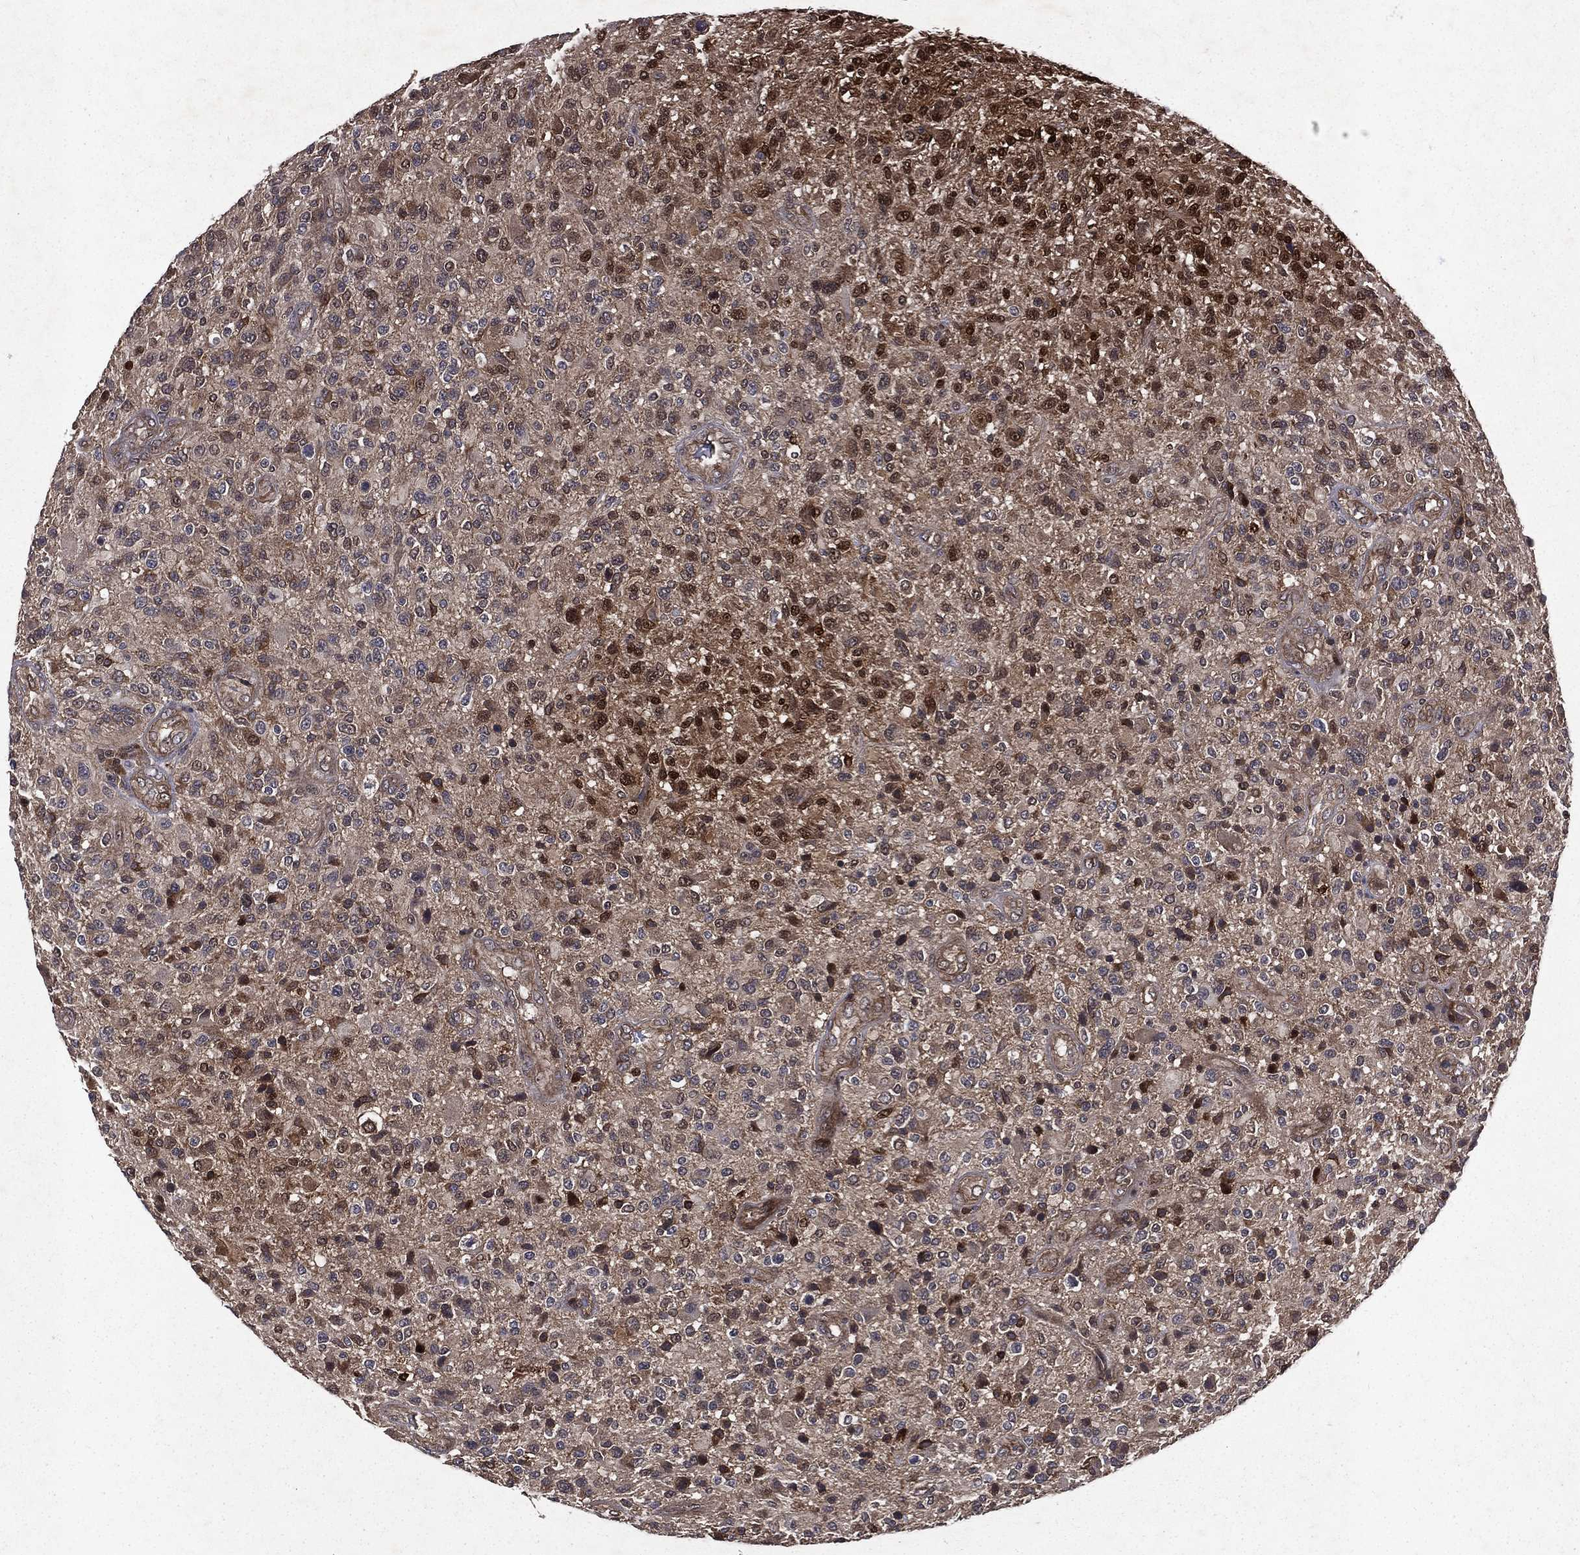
{"staining": {"intensity": "strong", "quantity": "<25%", "location": "nuclear"}, "tissue": "glioma", "cell_type": "Tumor cells", "image_type": "cancer", "snomed": [{"axis": "morphology", "description": "Glioma, malignant, High grade"}, {"axis": "topography", "description": "Brain"}], "caption": "A photomicrograph showing strong nuclear positivity in about <25% of tumor cells in malignant high-grade glioma, as visualized by brown immunohistochemical staining.", "gene": "FGD1", "patient": {"sex": "male", "age": 47}}